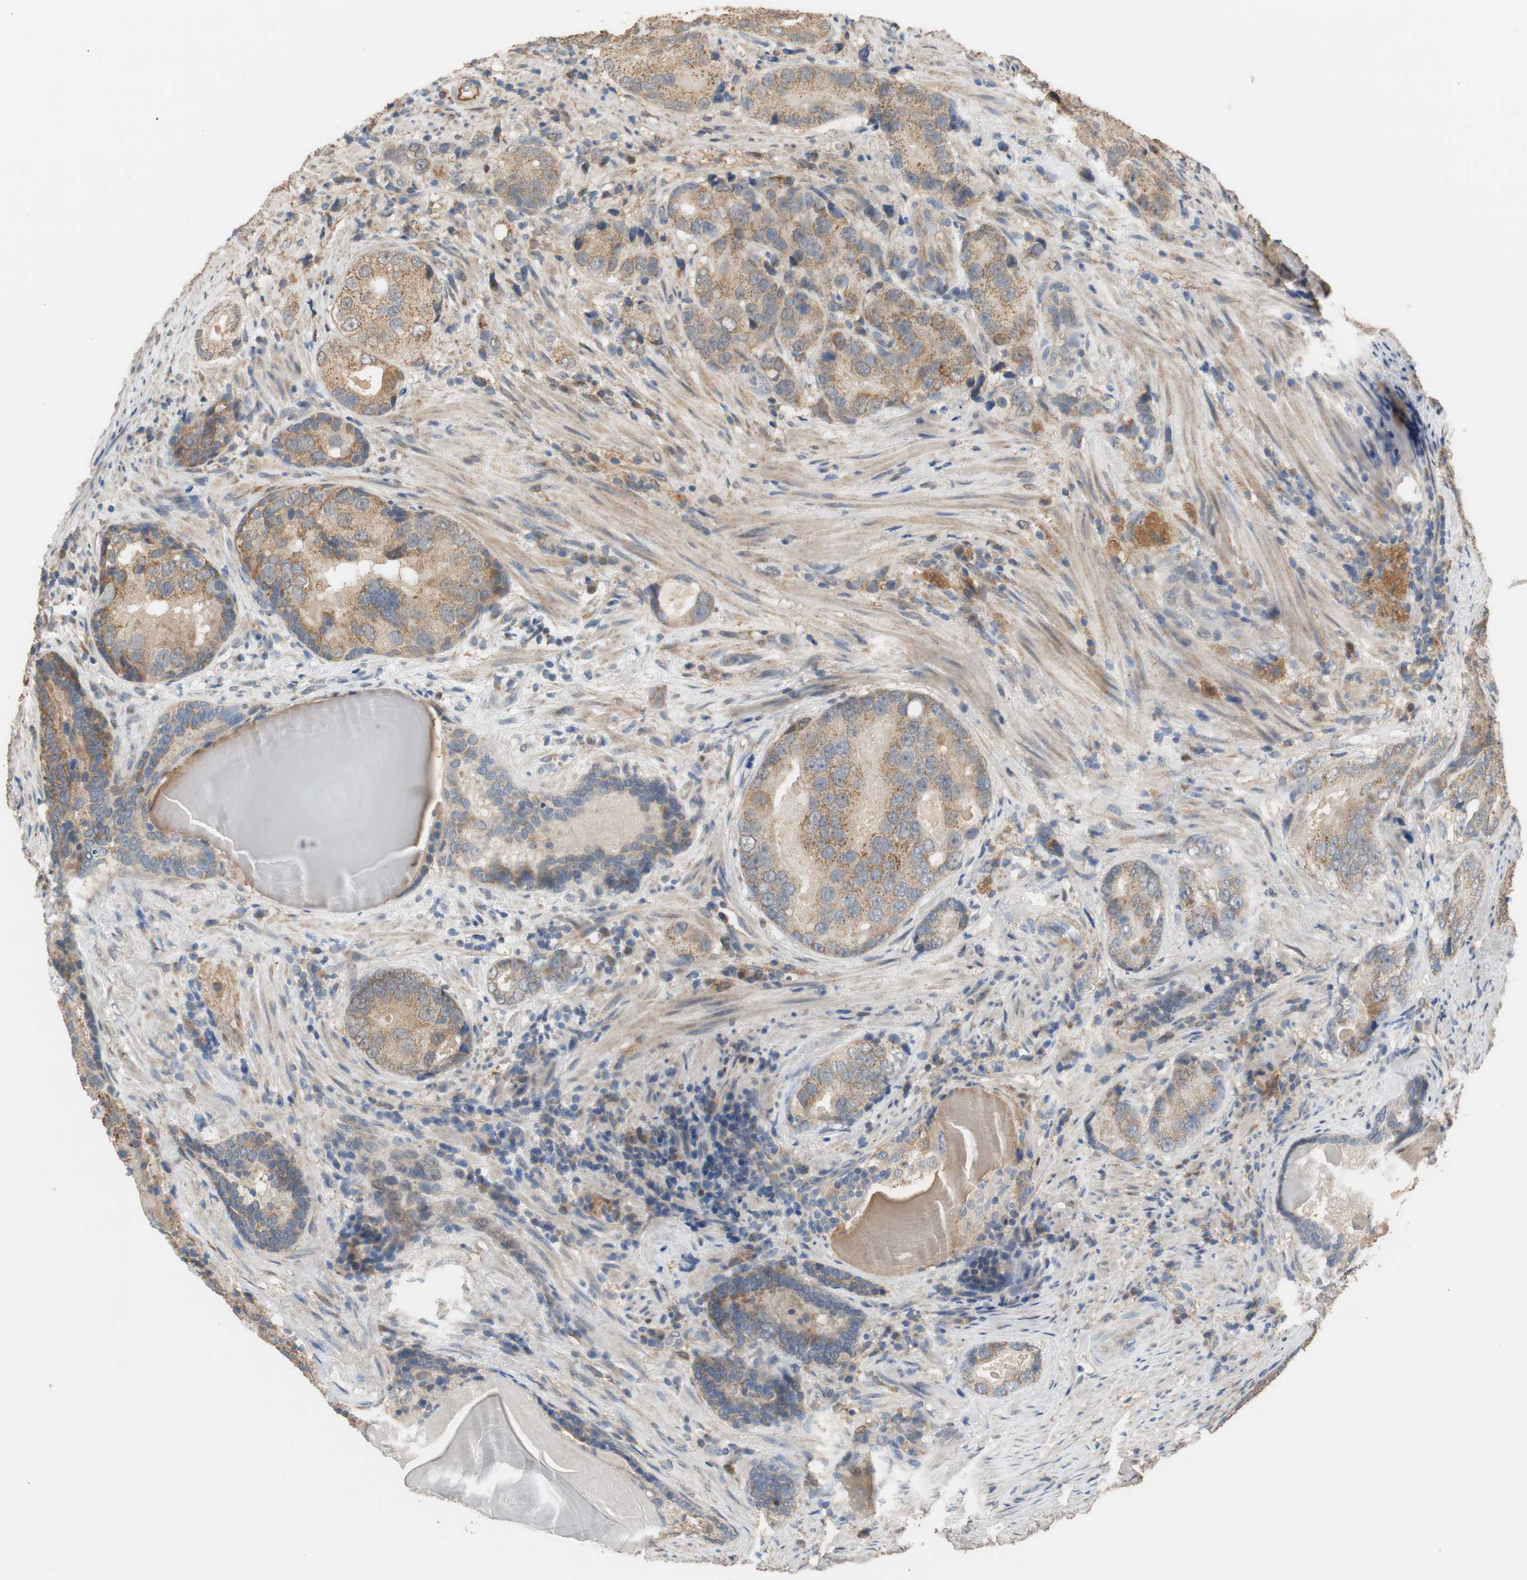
{"staining": {"intensity": "moderate", "quantity": ">75%", "location": "cytoplasmic/membranous"}, "tissue": "prostate cancer", "cell_type": "Tumor cells", "image_type": "cancer", "snomed": [{"axis": "morphology", "description": "Adenocarcinoma, High grade"}, {"axis": "topography", "description": "Prostate"}], "caption": "The immunohistochemical stain shows moderate cytoplasmic/membranous positivity in tumor cells of prostate cancer tissue.", "gene": "ALDH1A2", "patient": {"sex": "male", "age": 66}}